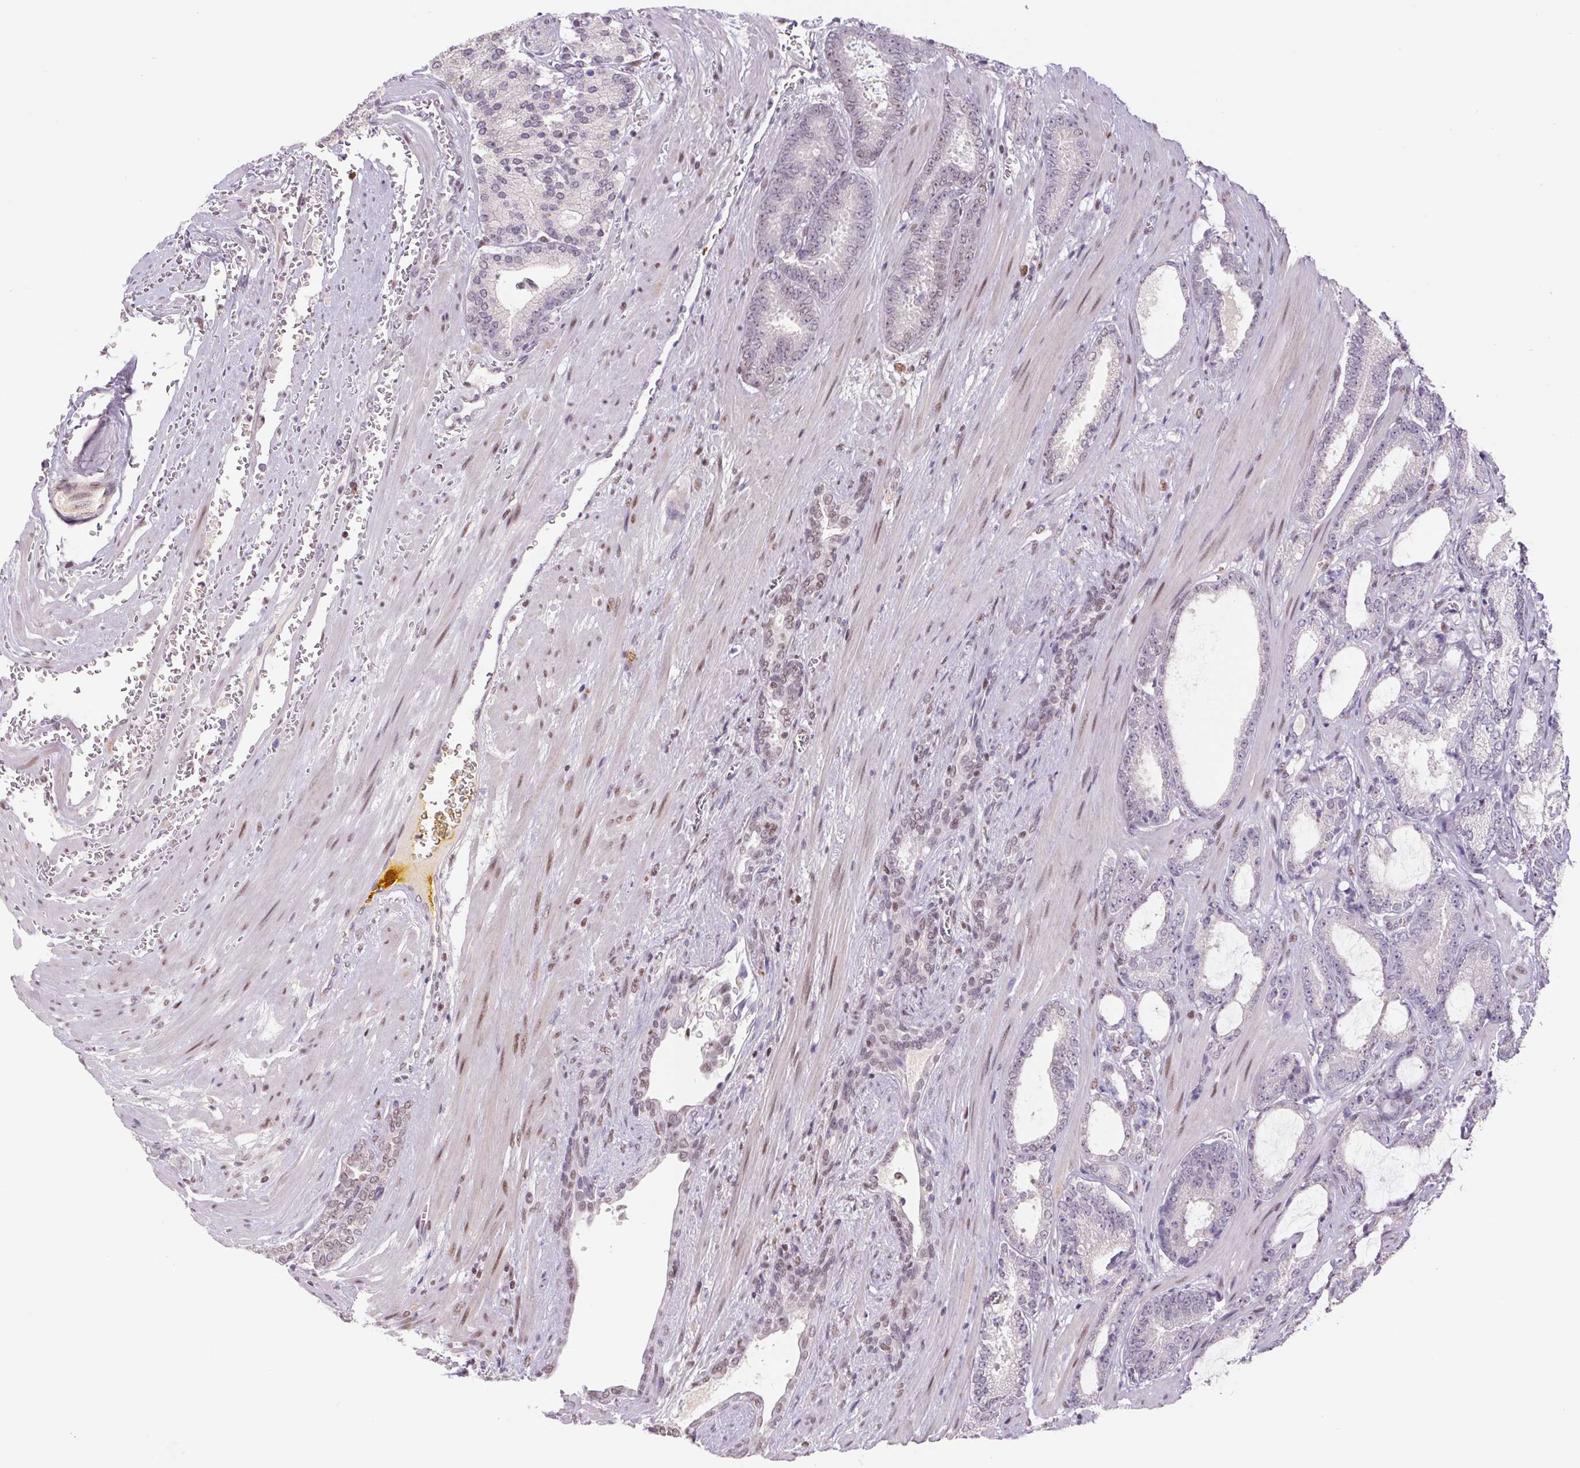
{"staining": {"intensity": "weak", "quantity": "<25%", "location": "nuclear"}, "tissue": "prostate cancer", "cell_type": "Tumor cells", "image_type": "cancer", "snomed": [{"axis": "morphology", "description": "Adenocarcinoma, High grade"}, {"axis": "topography", "description": "Prostate"}], "caption": "DAB immunohistochemical staining of human prostate cancer (adenocarcinoma (high-grade)) shows no significant expression in tumor cells. The staining was performed using DAB to visualize the protein expression in brown, while the nuclei were stained in blue with hematoxylin (Magnification: 20x).", "gene": "TRERF1", "patient": {"sex": "male", "age": 64}}